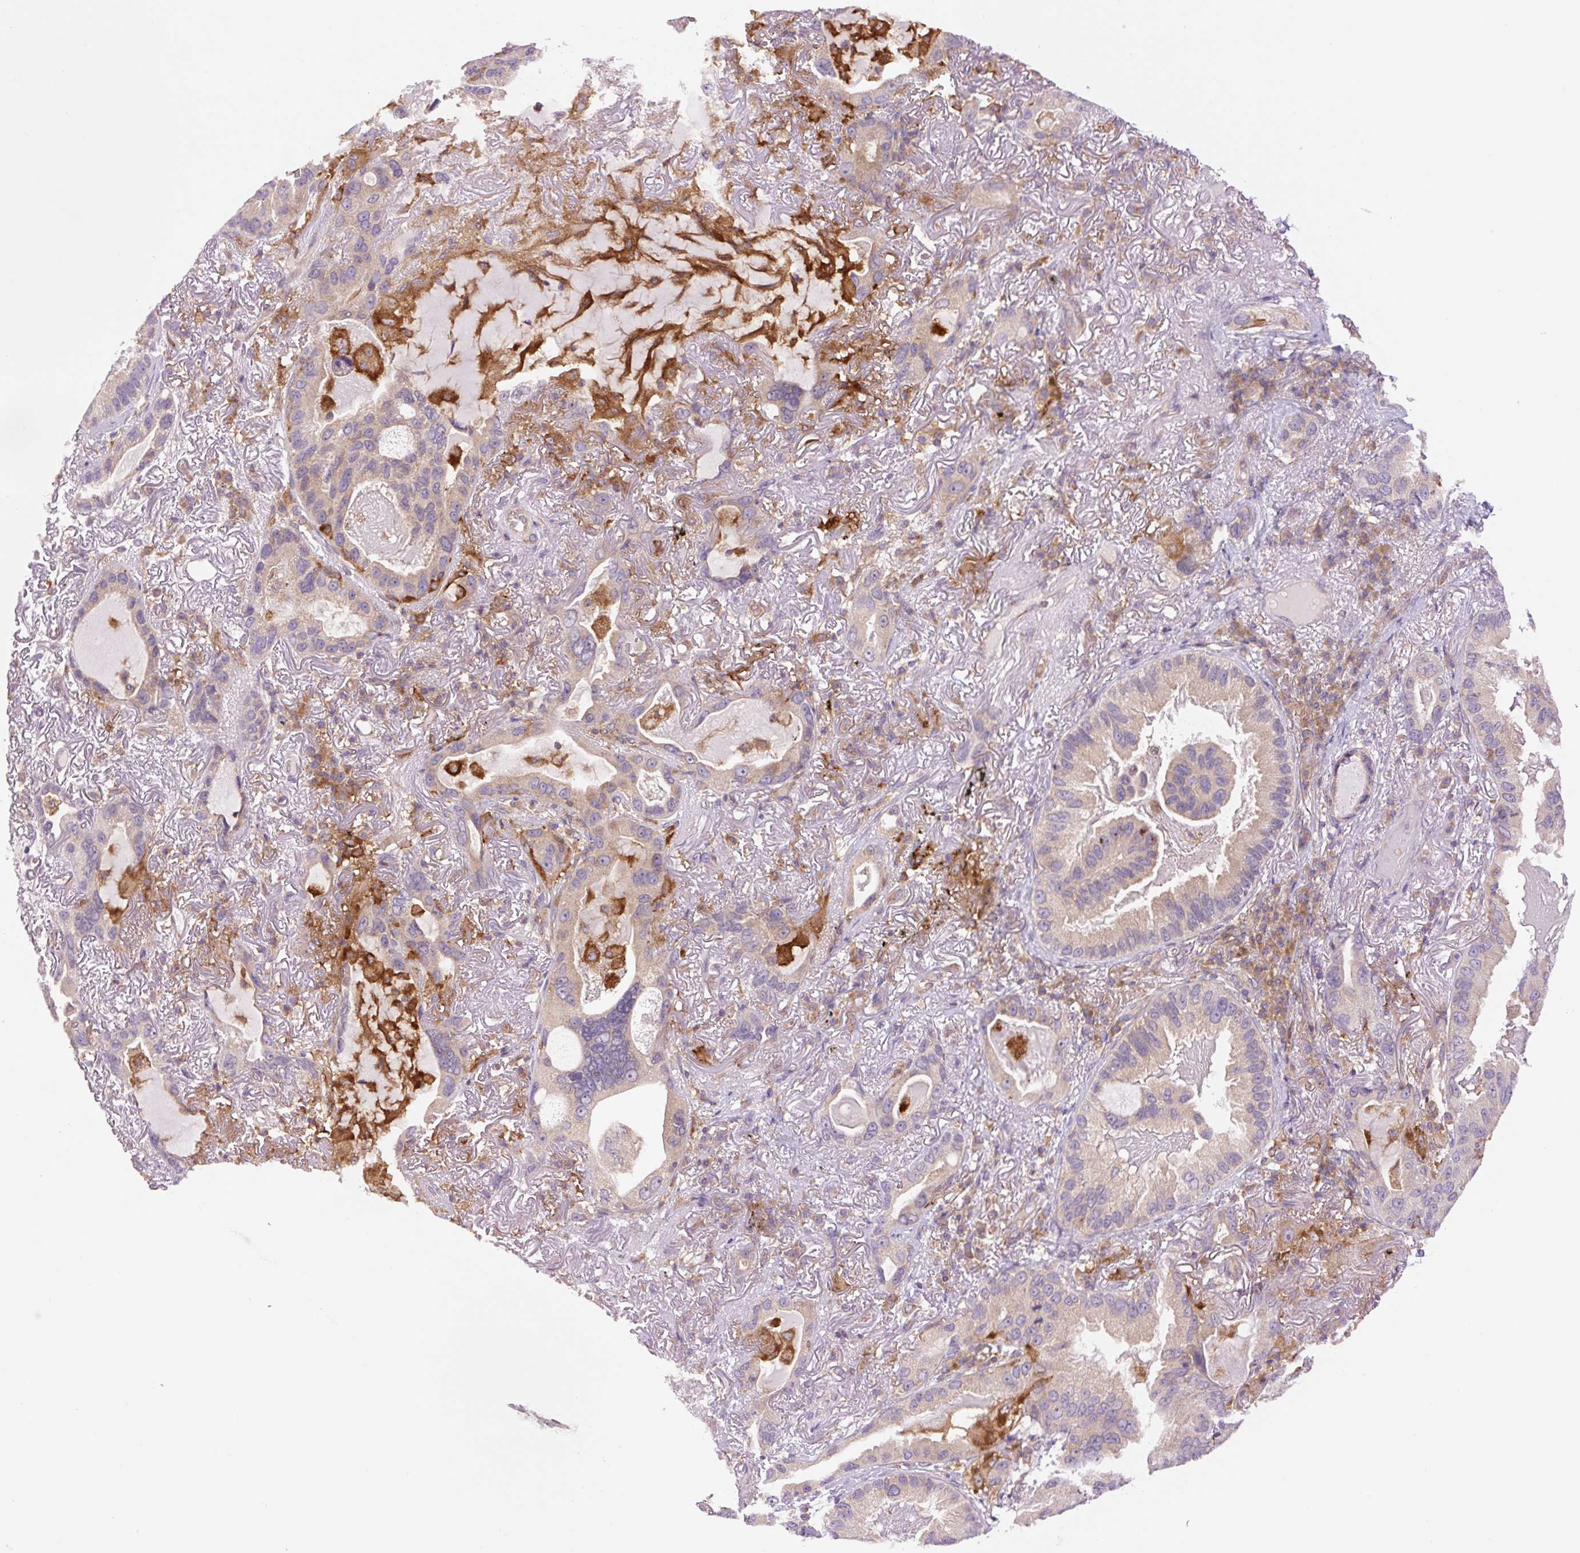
{"staining": {"intensity": "weak", "quantity": "<25%", "location": "cytoplasmic/membranous"}, "tissue": "lung cancer", "cell_type": "Tumor cells", "image_type": "cancer", "snomed": [{"axis": "morphology", "description": "Adenocarcinoma, NOS"}, {"axis": "topography", "description": "Lung"}], "caption": "This is an immunohistochemistry histopathology image of human lung adenocarcinoma. There is no positivity in tumor cells.", "gene": "MINK1", "patient": {"sex": "female", "age": 69}}